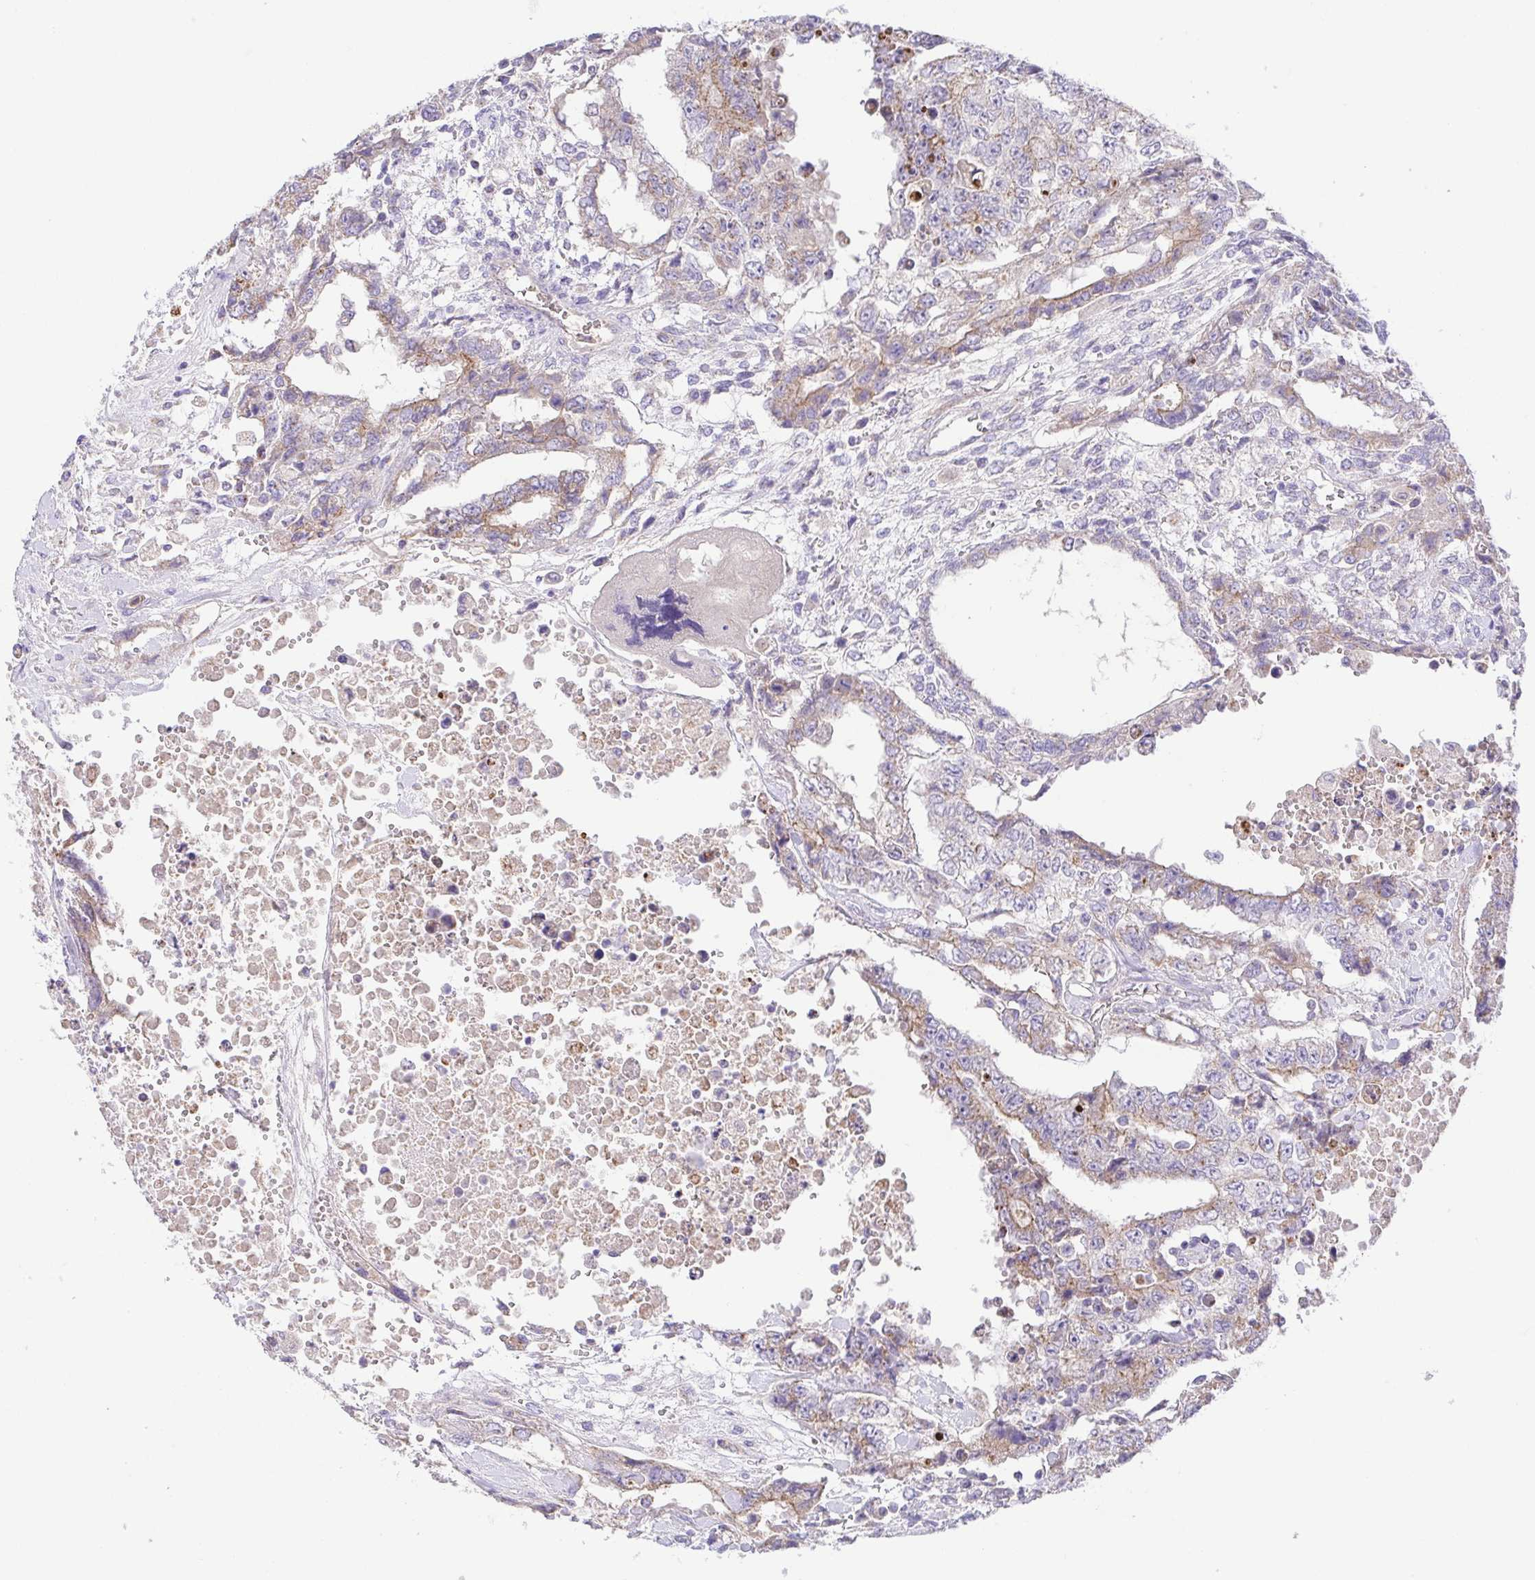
{"staining": {"intensity": "weak", "quantity": "25%-75%", "location": "cytoplasmic/membranous"}, "tissue": "testis cancer", "cell_type": "Tumor cells", "image_type": "cancer", "snomed": [{"axis": "morphology", "description": "Carcinoma, Embryonal, NOS"}, {"axis": "topography", "description": "Testis"}], "caption": "Tumor cells show weak cytoplasmic/membranous expression in about 25%-75% of cells in embryonal carcinoma (testis).", "gene": "SLC13A1", "patient": {"sex": "male", "age": 24}}